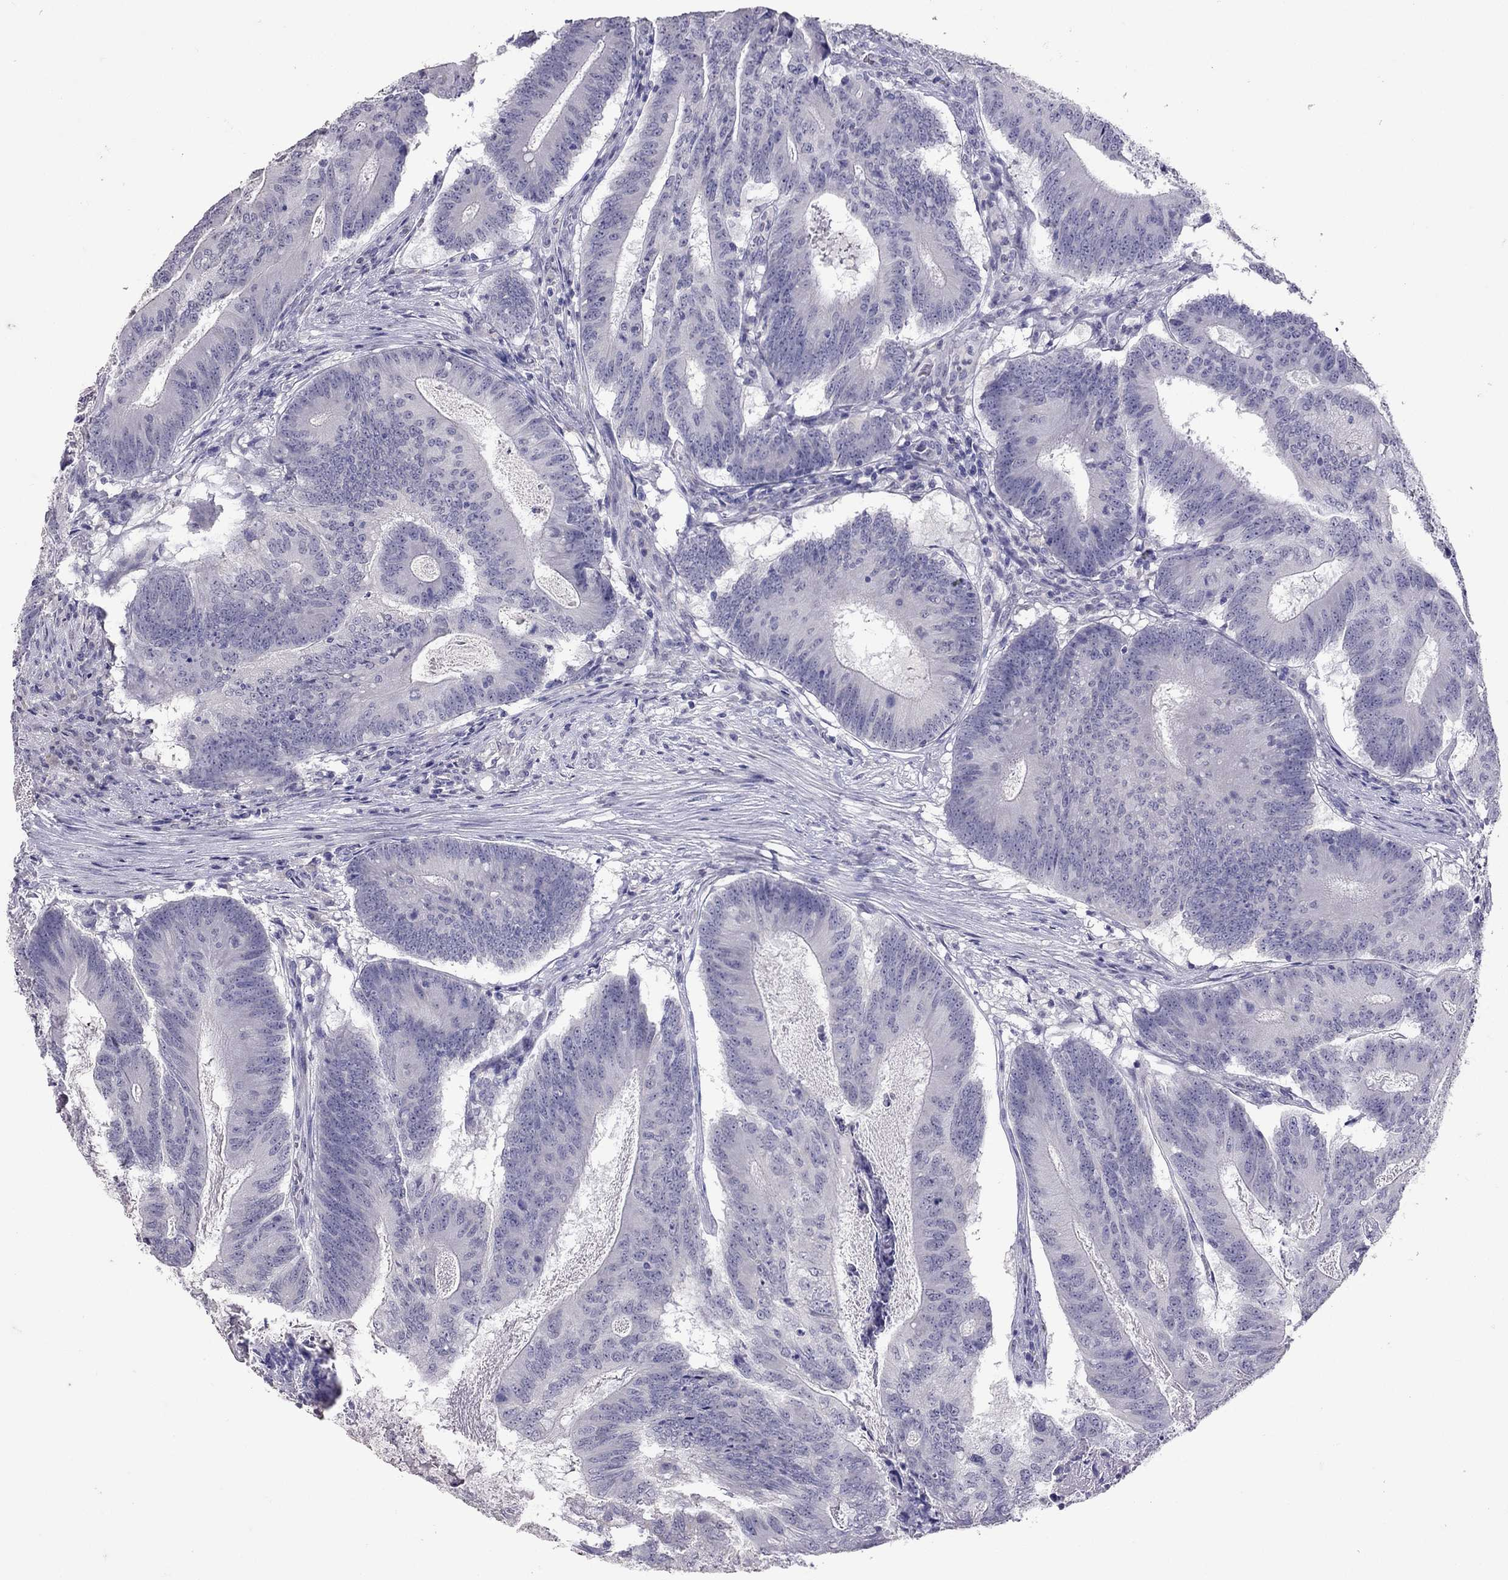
{"staining": {"intensity": "negative", "quantity": "none", "location": "none"}, "tissue": "colorectal cancer", "cell_type": "Tumor cells", "image_type": "cancer", "snomed": [{"axis": "morphology", "description": "Adenocarcinoma, NOS"}, {"axis": "topography", "description": "Colon"}], "caption": "The image demonstrates no staining of tumor cells in colorectal cancer.", "gene": "SLAMF1", "patient": {"sex": "female", "age": 70}}